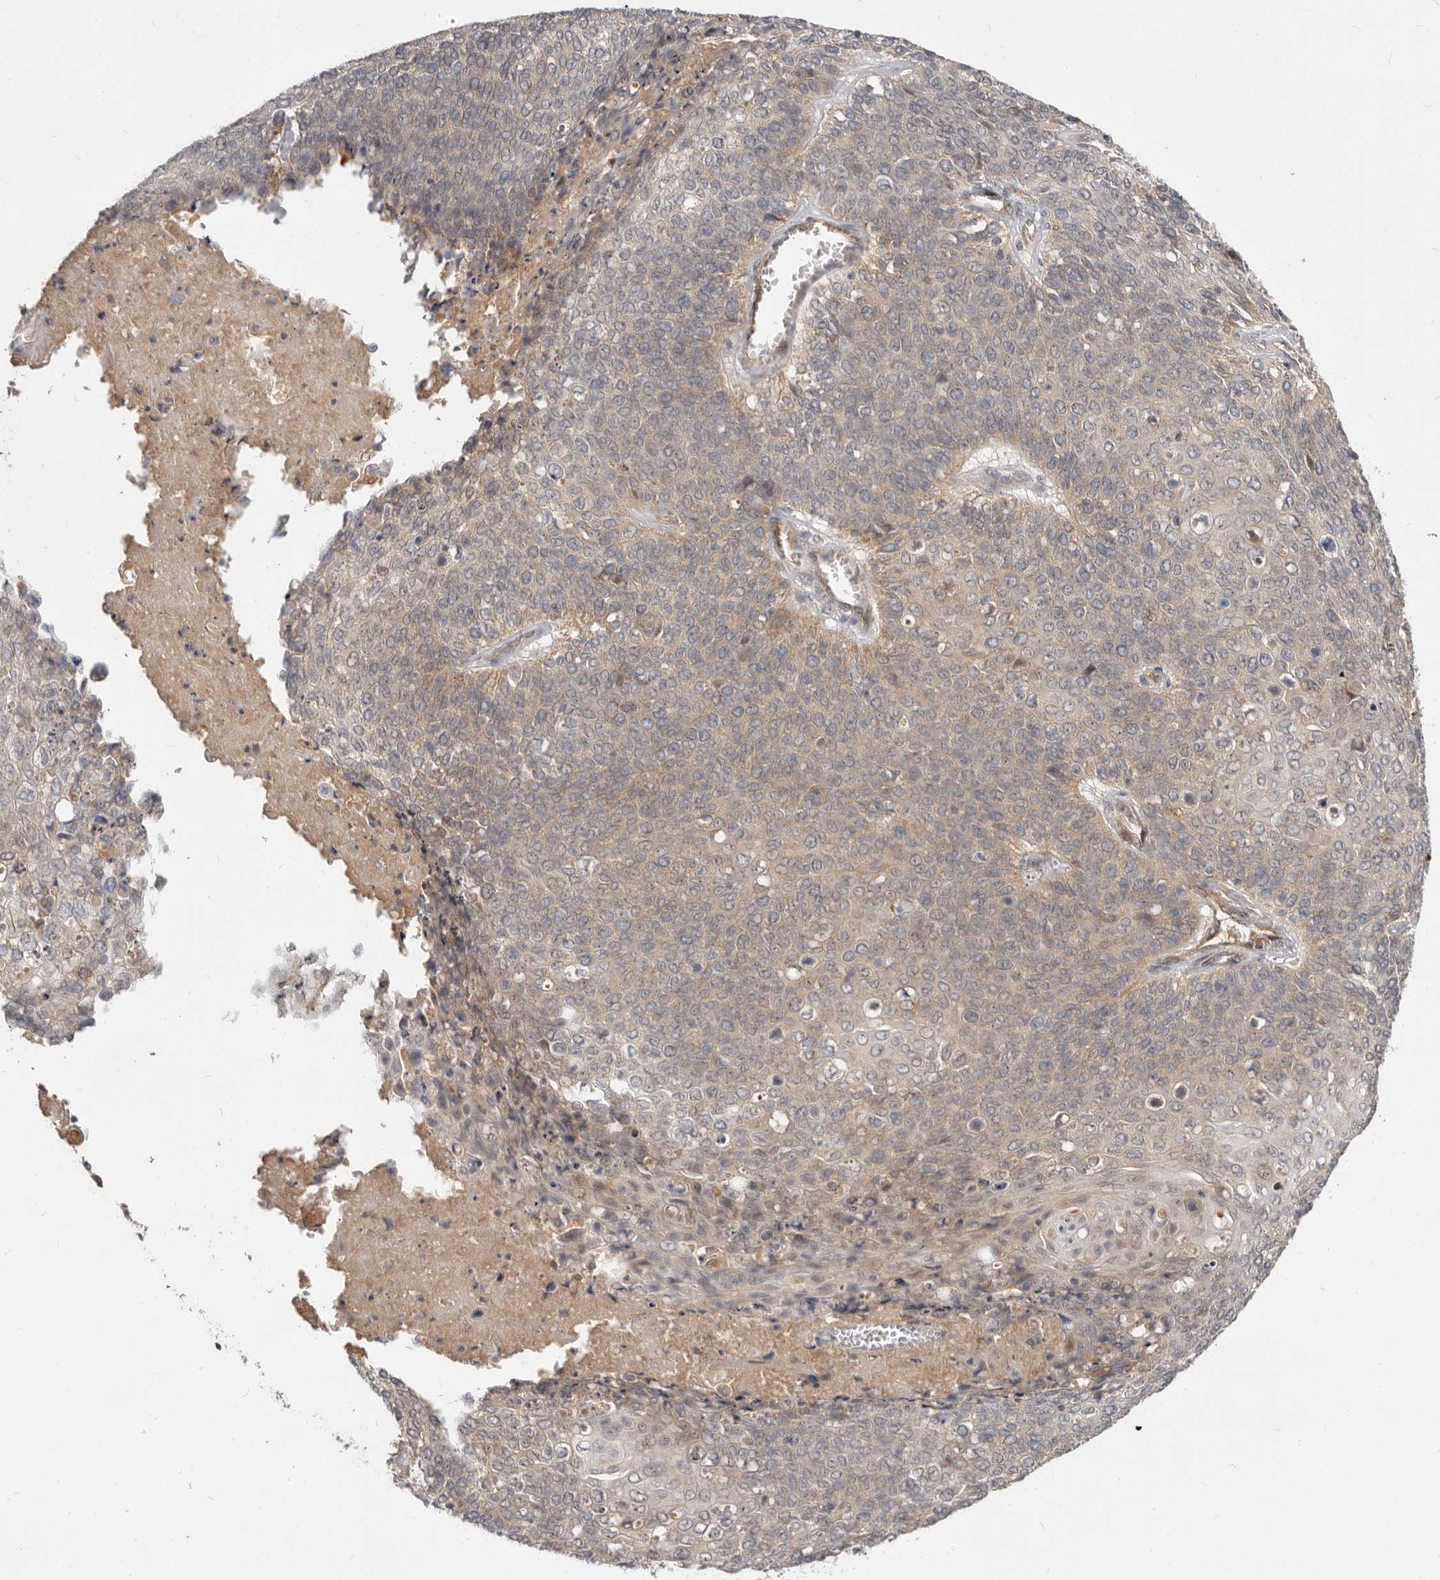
{"staining": {"intensity": "weak", "quantity": "25%-75%", "location": "cytoplasmic/membranous"}, "tissue": "cervical cancer", "cell_type": "Tumor cells", "image_type": "cancer", "snomed": [{"axis": "morphology", "description": "Squamous cell carcinoma, NOS"}, {"axis": "topography", "description": "Cervix"}], "caption": "Immunohistochemical staining of squamous cell carcinoma (cervical) shows low levels of weak cytoplasmic/membranous expression in about 25%-75% of tumor cells.", "gene": "MICALL2", "patient": {"sex": "female", "age": 39}}